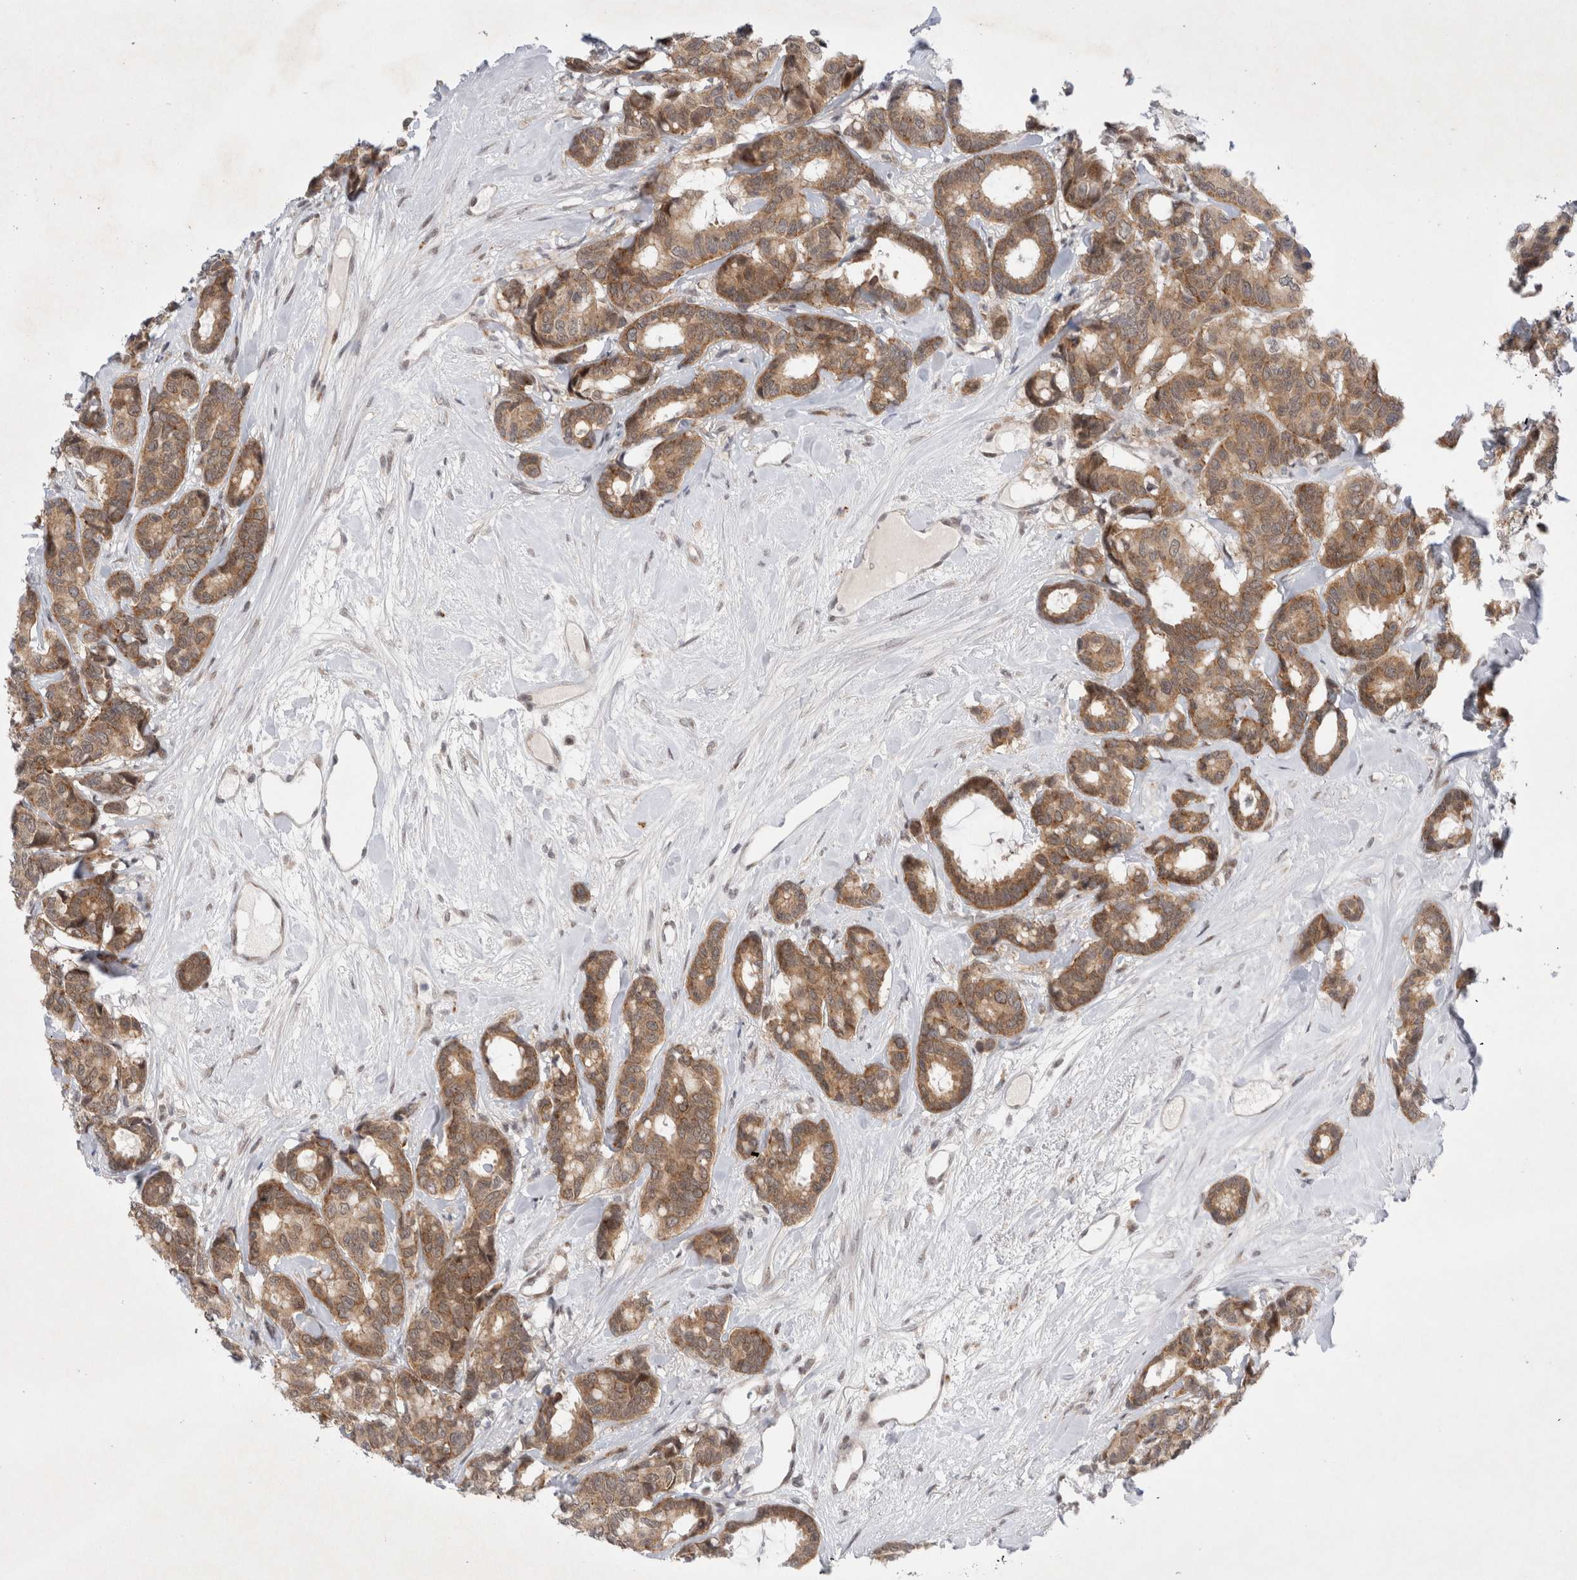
{"staining": {"intensity": "moderate", "quantity": ">75%", "location": "cytoplasmic/membranous"}, "tissue": "breast cancer", "cell_type": "Tumor cells", "image_type": "cancer", "snomed": [{"axis": "morphology", "description": "Duct carcinoma"}, {"axis": "topography", "description": "Breast"}], "caption": "This micrograph reveals immunohistochemistry staining of breast cancer, with medium moderate cytoplasmic/membranous expression in about >75% of tumor cells.", "gene": "WIPF2", "patient": {"sex": "female", "age": 87}}